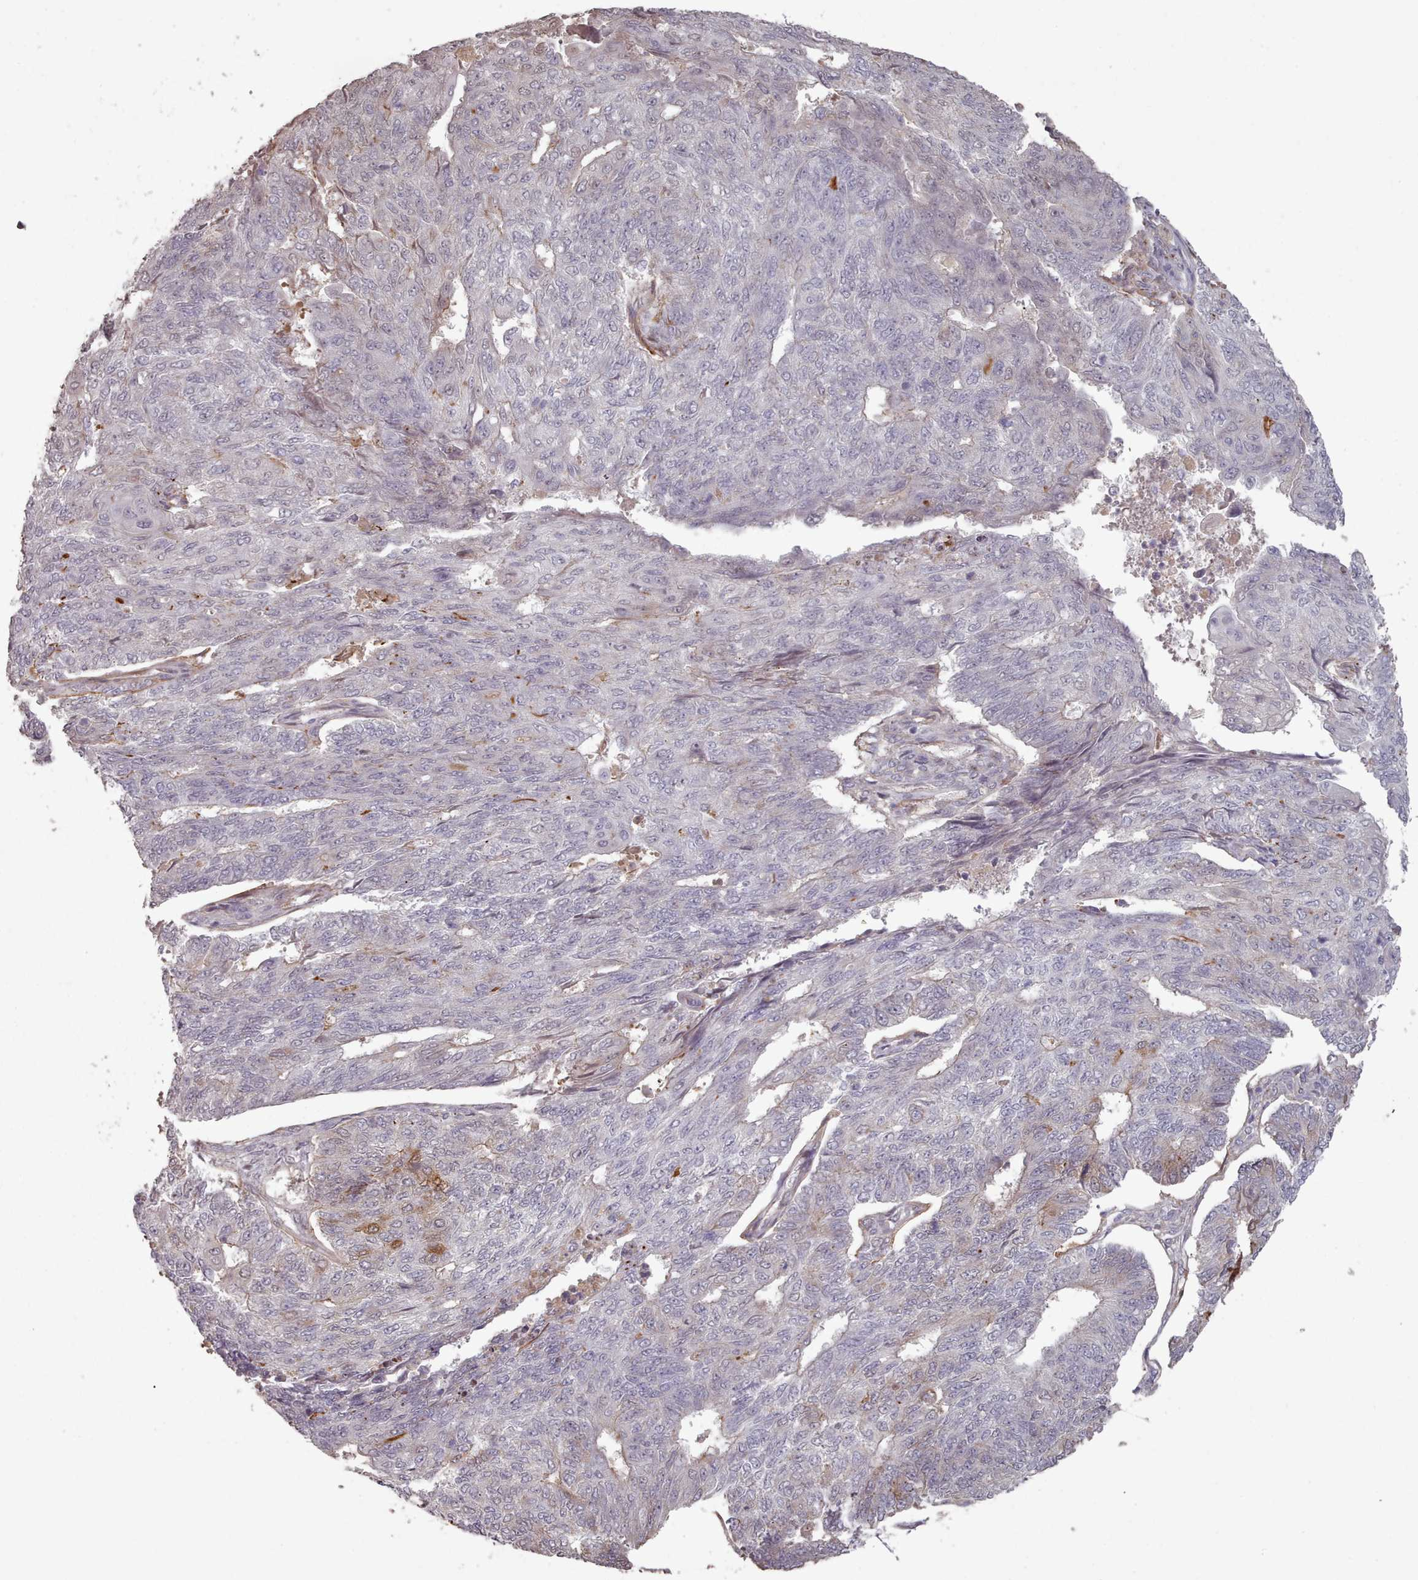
{"staining": {"intensity": "negative", "quantity": "none", "location": "none"}, "tissue": "endometrial cancer", "cell_type": "Tumor cells", "image_type": "cancer", "snomed": [{"axis": "morphology", "description": "Adenocarcinoma, NOS"}, {"axis": "topography", "description": "Endometrium"}], "caption": "Immunohistochemistry (IHC) histopathology image of neoplastic tissue: human adenocarcinoma (endometrial) stained with DAB reveals no significant protein staining in tumor cells. Nuclei are stained in blue.", "gene": "ERCC6L", "patient": {"sex": "female", "age": 32}}